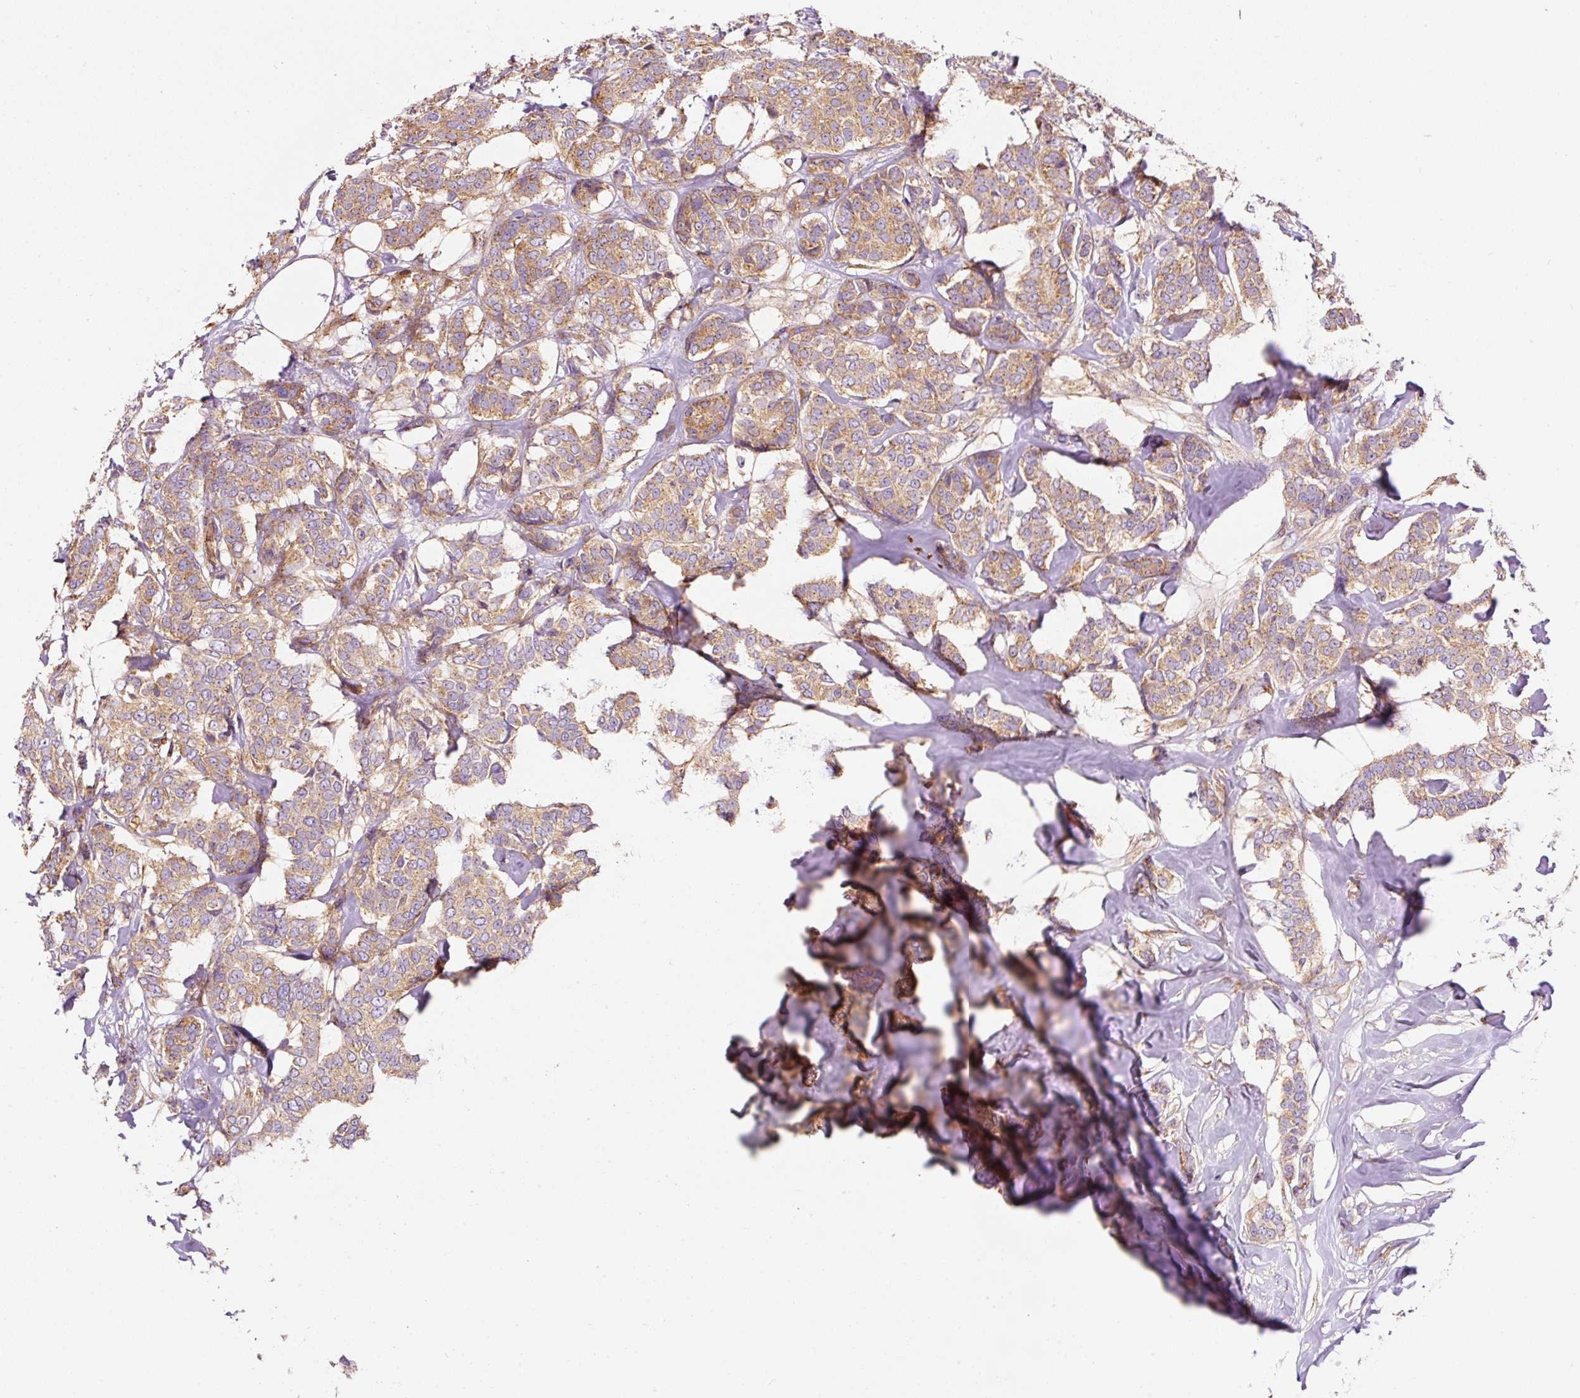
{"staining": {"intensity": "moderate", "quantity": ">75%", "location": "cytoplasmic/membranous"}, "tissue": "breast cancer", "cell_type": "Tumor cells", "image_type": "cancer", "snomed": [{"axis": "morphology", "description": "Duct carcinoma"}, {"axis": "topography", "description": "Breast"}], "caption": "Immunohistochemical staining of human infiltrating ductal carcinoma (breast) shows medium levels of moderate cytoplasmic/membranous positivity in about >75% of tumor cells. (DAB (3,3'-diaminobenzidine) IHC with brightfield microscopy, high magnification).", "gene": "PRRC2A", "patient": {"sex": "female", "age": 72}}